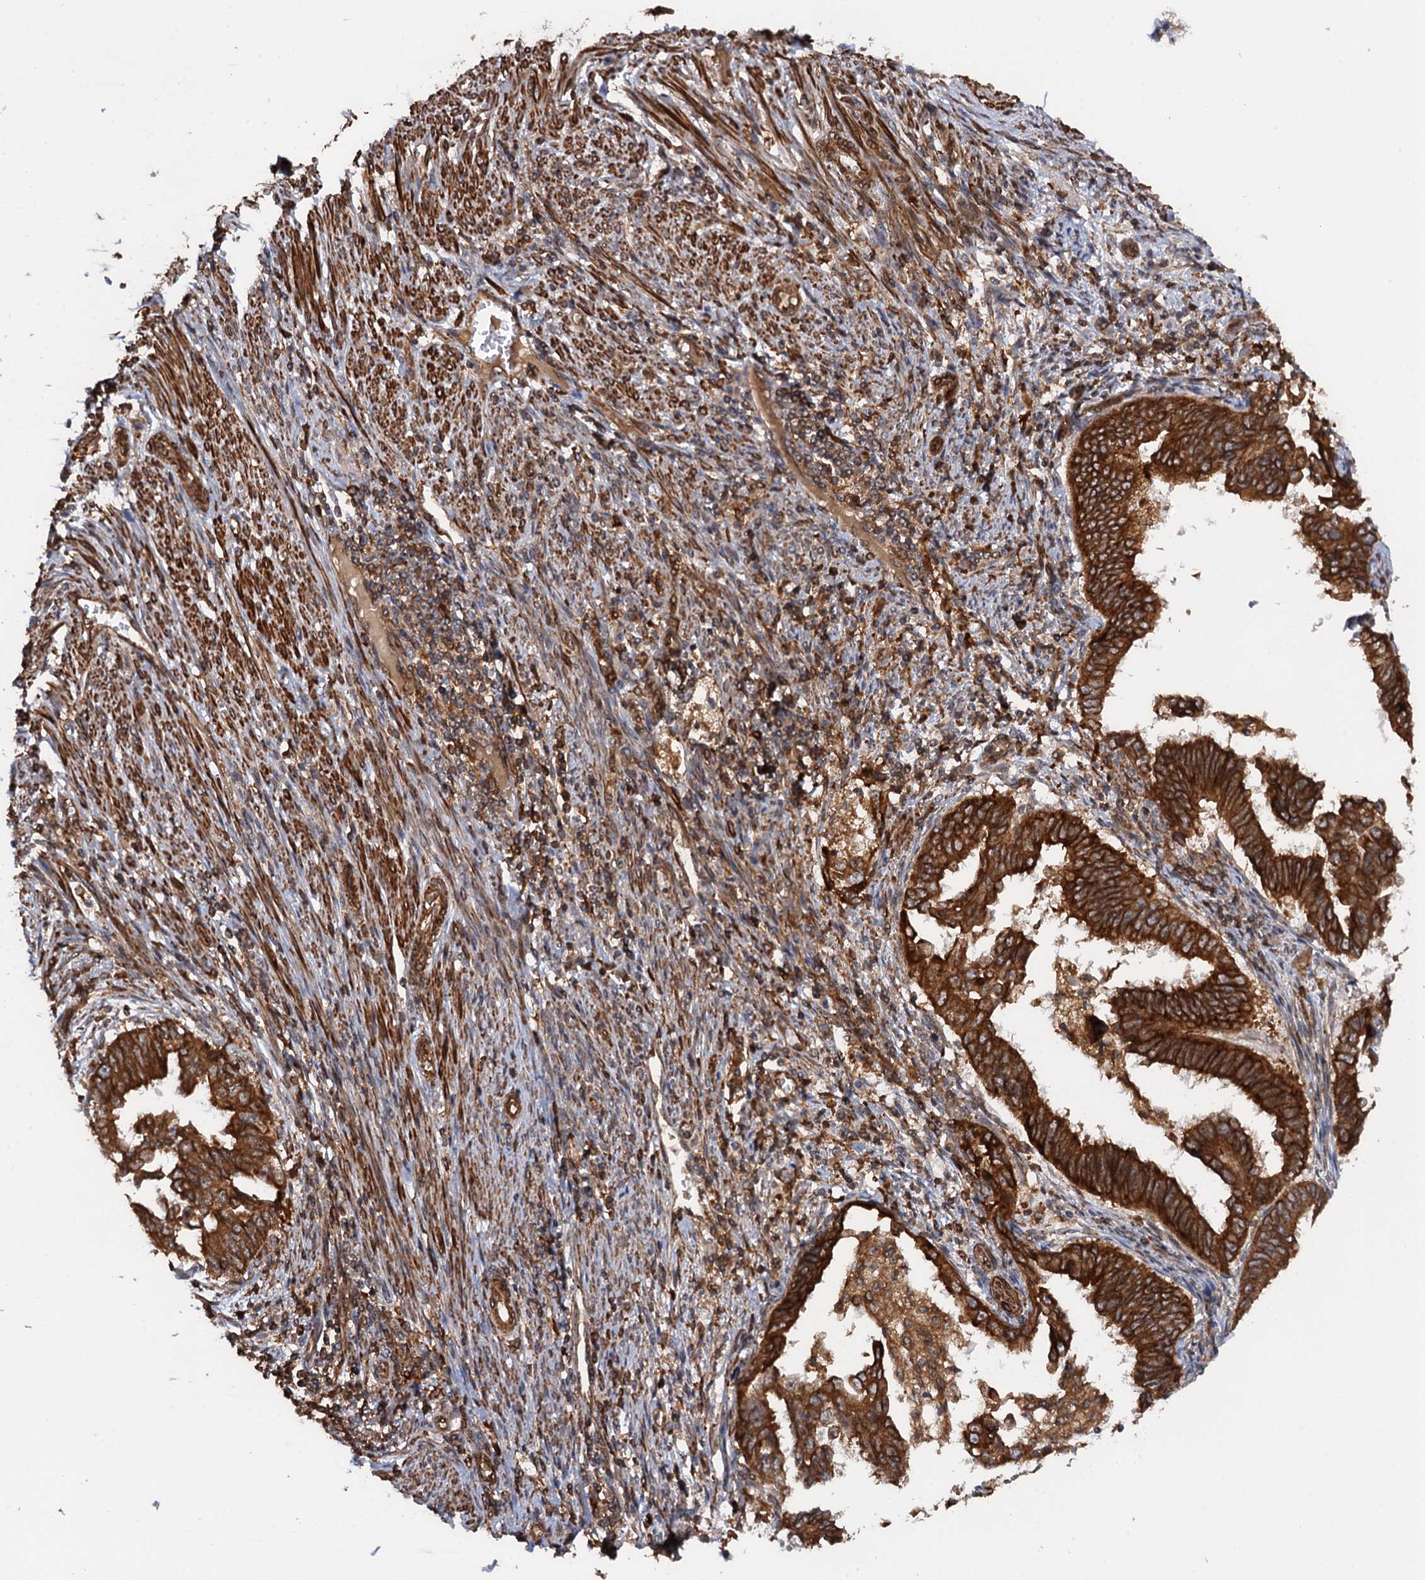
{"staining": {"intensity": "strong", "quantity": ">75%", "location": "cytoplasmic/membranous"}, "tissue": "endometrial cancer", "cell_type": "Tumor cells", "image_type": "cancer", "snomed": [{"axis": "morphology", "description": "Adenocarcinoma, NOS"}, {"axis": "topography", "description": "Endometrium"}], "caption": "Approximately >75% of tumor cells in human adenocarcinoma (endometrial) reveal strong cytoplasmic/membranous protein positivity as visualized by brown immunohistochemical staining.", "gene": "BORA", "patient": {"sex": "female", "age": 75}}